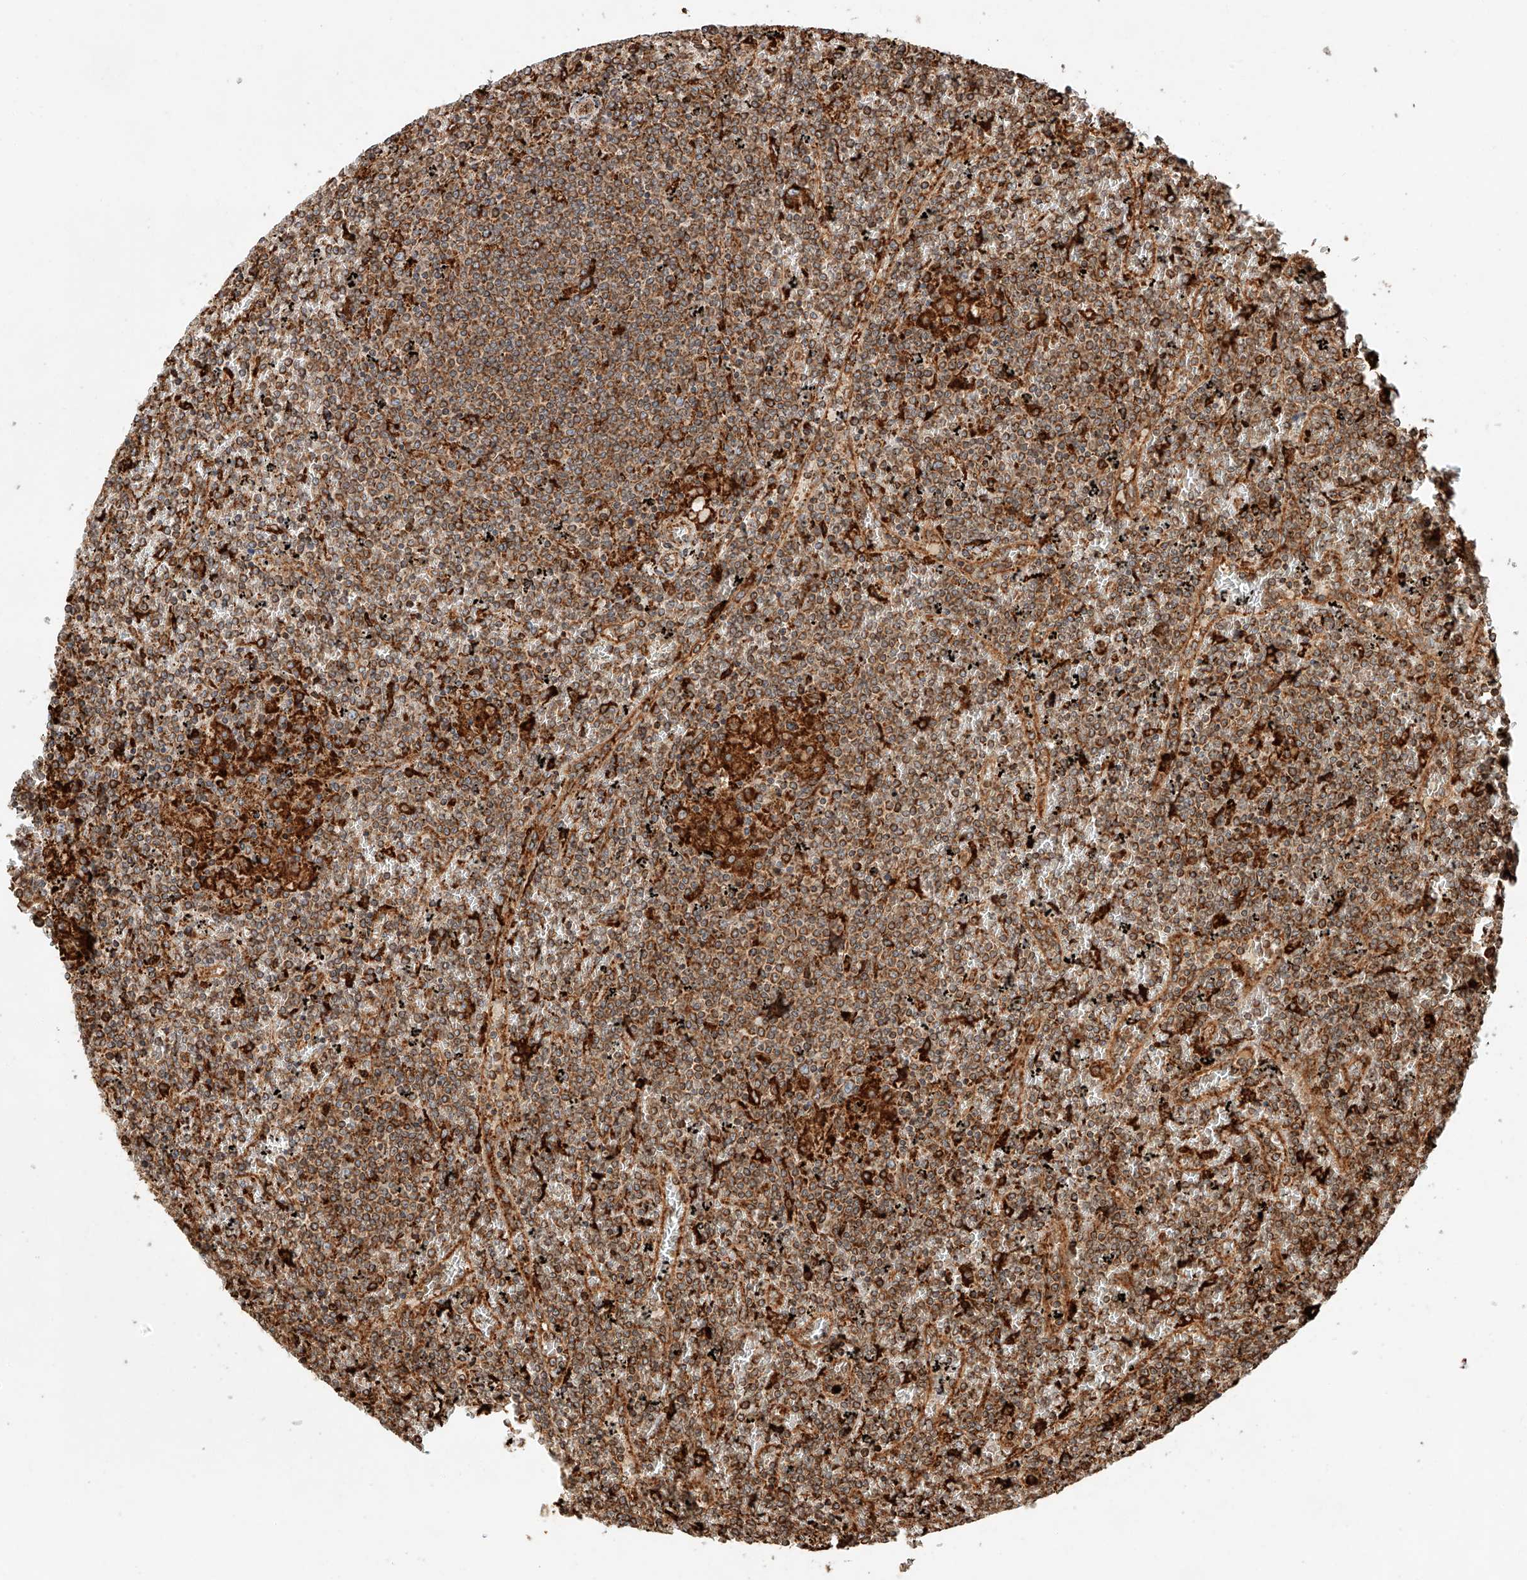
{"staining": {"intensity": "moderate", "quantity": ">75%", "location": "cytoplasmic/membranous"}, "tissue": "lymphoma", "cell_type": "Tumor cells", "image_type": "cancer", "snomed": [{"axis": "morphology", "description": "Malignant lymphoma, non-Hodgkin's type, Low grade"}, {"axis": "topography", "description": "Spleen"}], "caption": "Immunohistochemical staining of lymphoma displays medium levels of moderate cytoplasmic/membranous protein staining in about >75% of tumor cells. (Brightfield microscopy of DAB IHC at high magnification).", "gene": "ZNF84", "patient": {"sex": "female", "age": 19}}